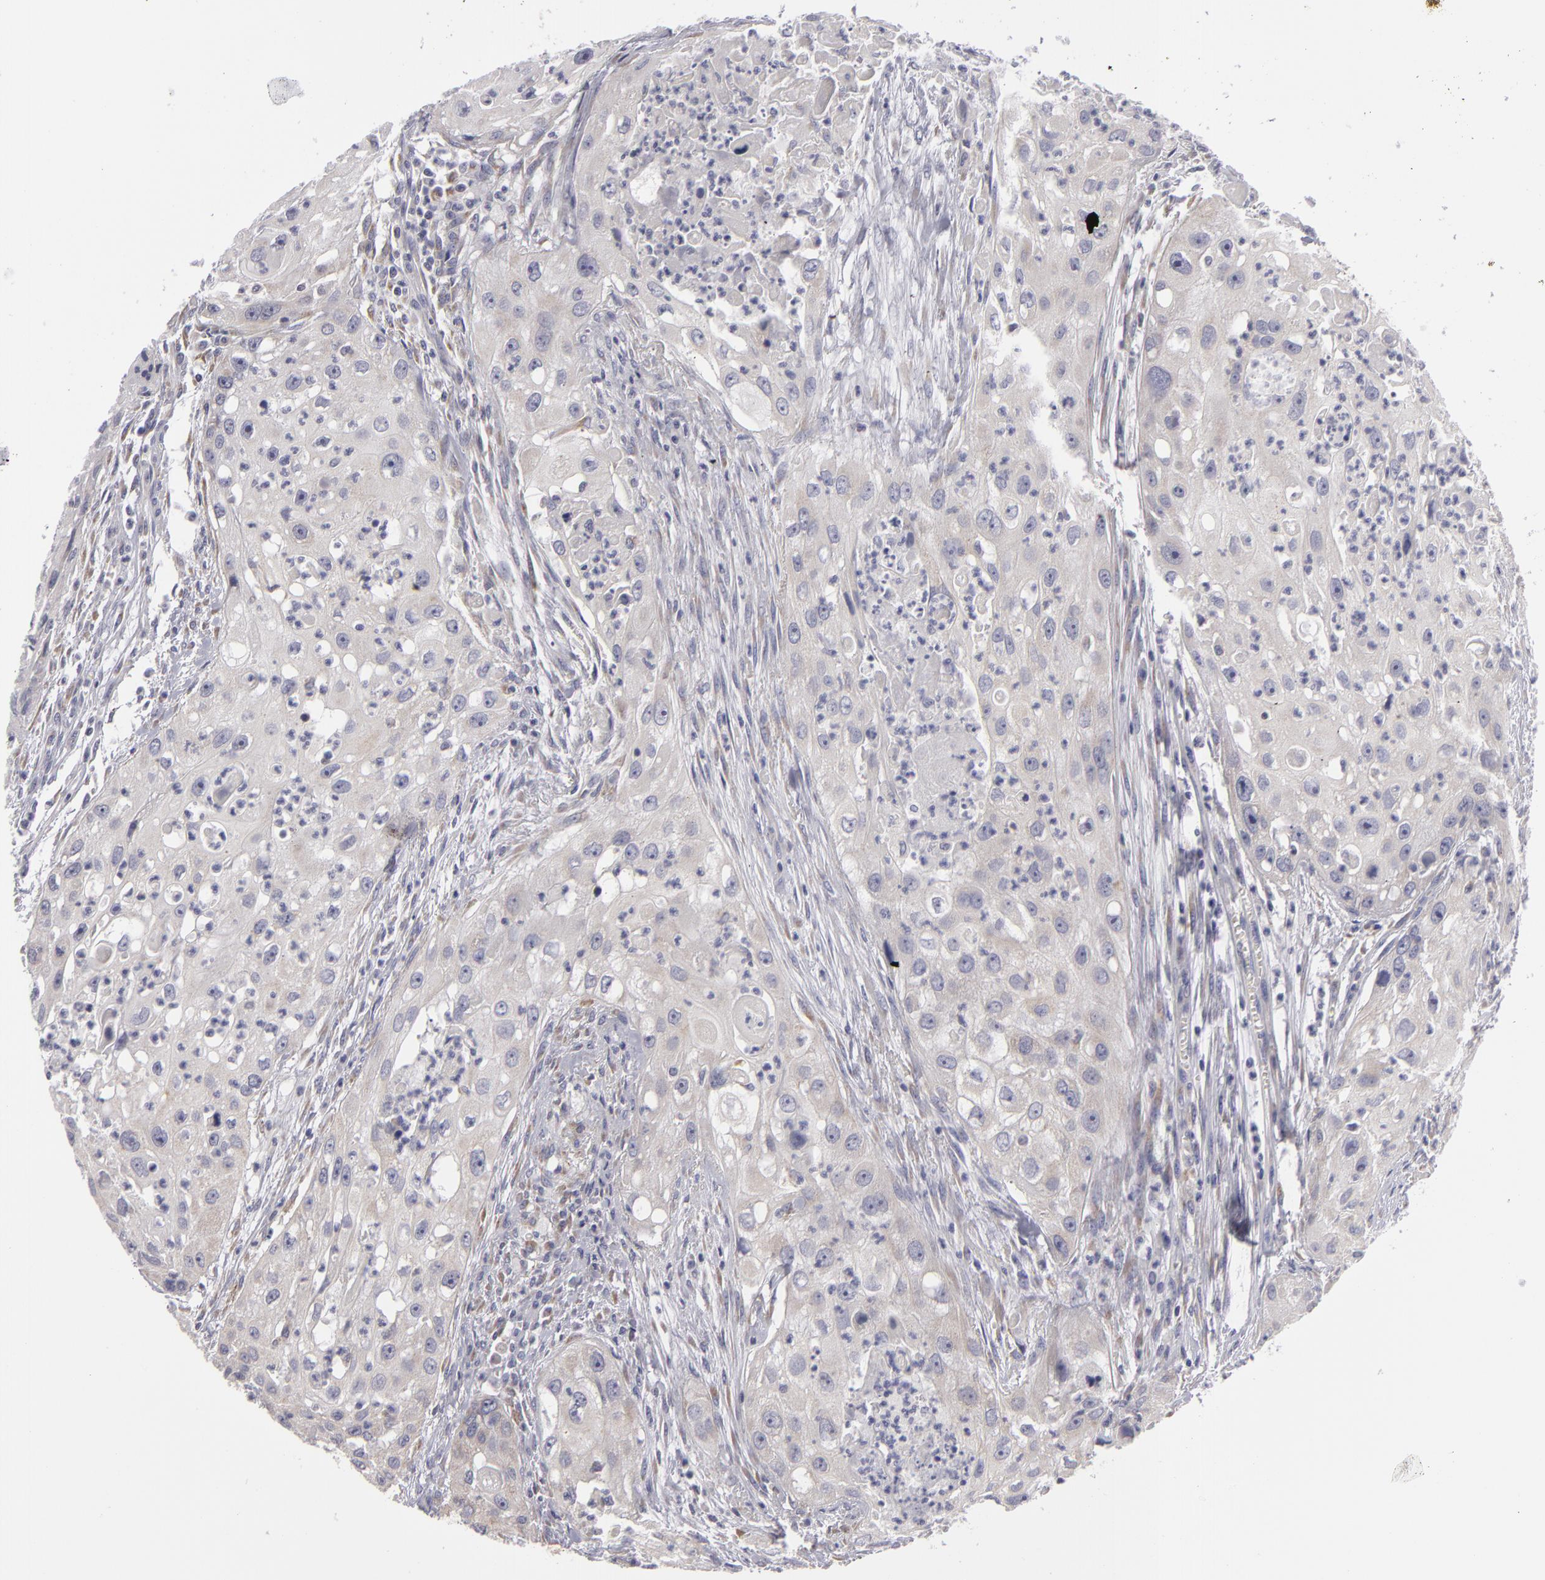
{"staining": {"intensity": "weak", "quantity": "<25%", "location": "cytoplasmic/membranous"}, "tissue": "head and neck cancer", "cell_type": "Tumor cells", "image_type": "cancer", "snomed": [{"axis": "morphology", "description": "Squamous cell carcinoma, NOS"}, {"axis": "topography", "description": "Head-Neck"}], "caption": "Immunohistochemical staining of human head and neck cancer demonstrates no significant expression in tumor cells.", "gene": "ATP2B3", "patient": {"sex": "male", "age": 64}}